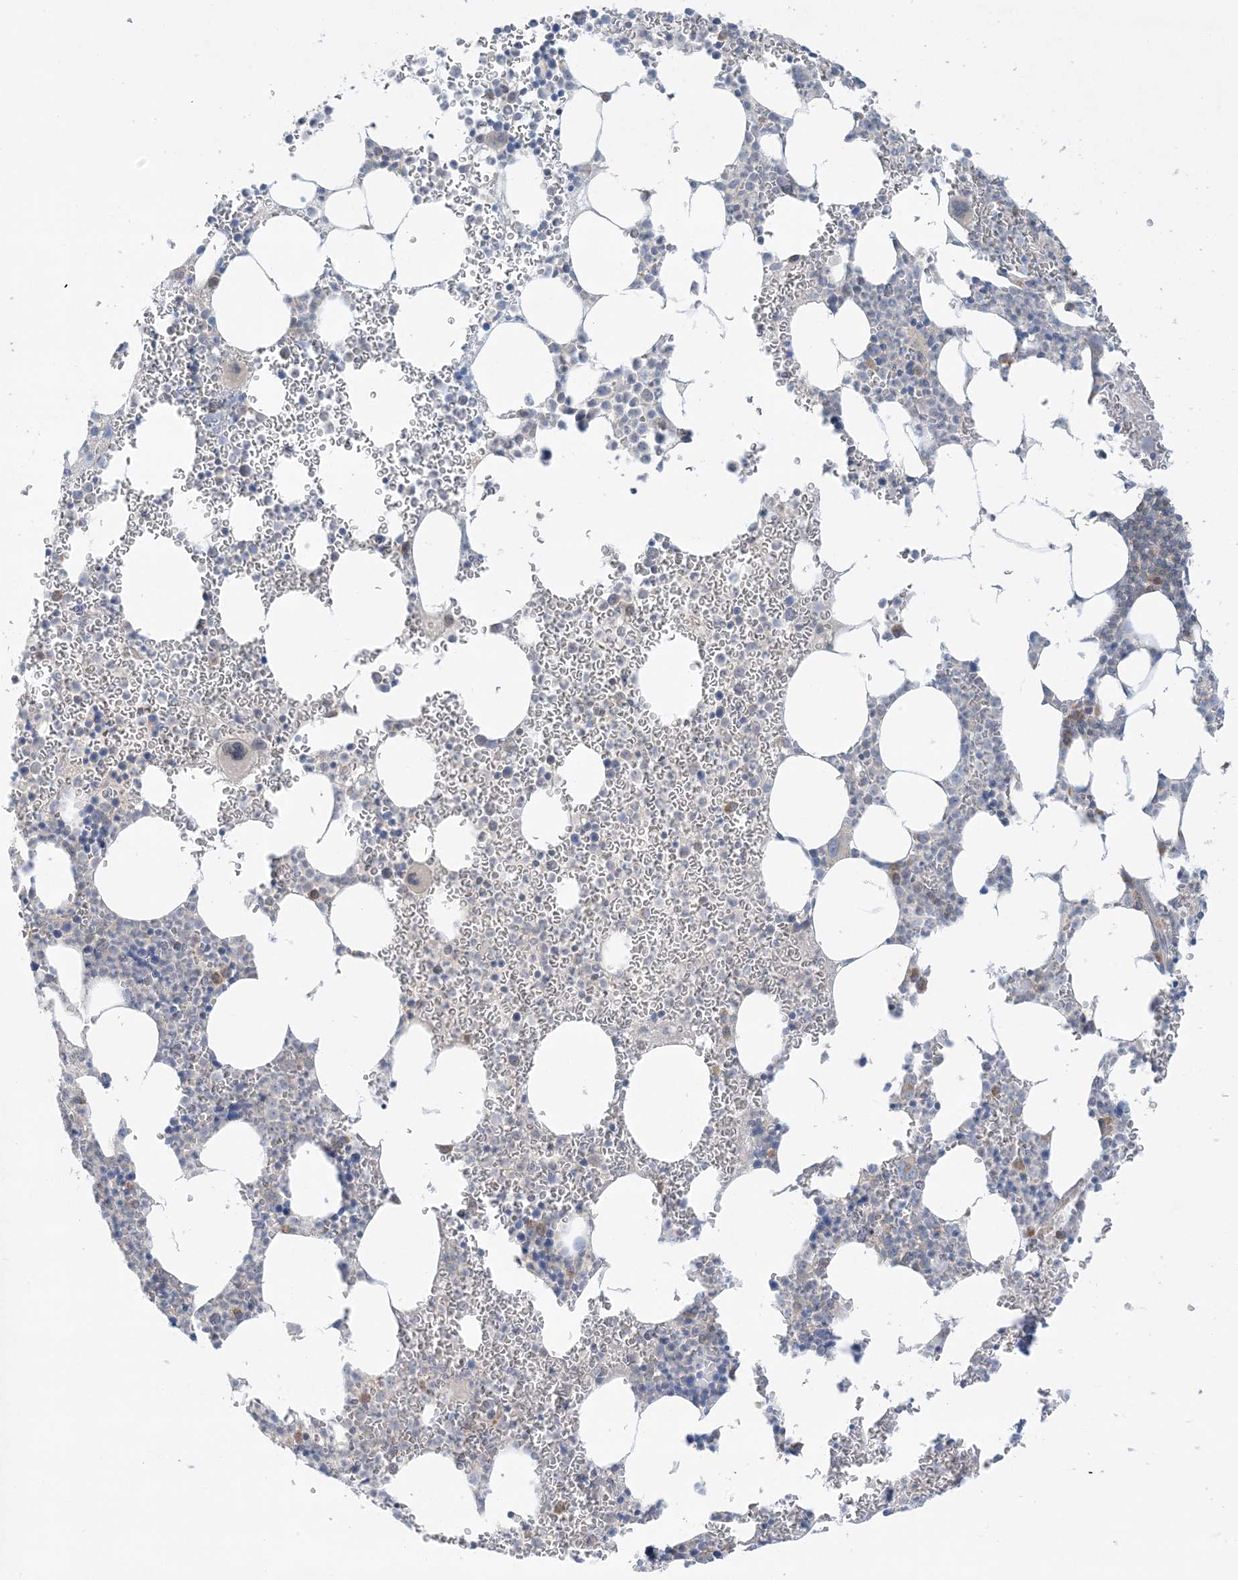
{"staining": {"intensity": "moderate", "quantity": "<25%", "location": "cytoplasmic/membranous"}, "tissue": "bone marrow", "cell_type": "Hematopoietic cells", "image_type": "normal", "snomed": [{"axis": "morphology", "description": "Normal tissue, NOS"}, {"axis": "topography", "description": "Bone marrow"}], "caption": "This image shows immunohistochemistry (IHC) staining of benign bone marrow, with low moderate cytoplasmic/membranous positivity in about <25% of hematopoietic cells.", "gene": "RPP40", "patient": {"sex": "female", "age": 78}}